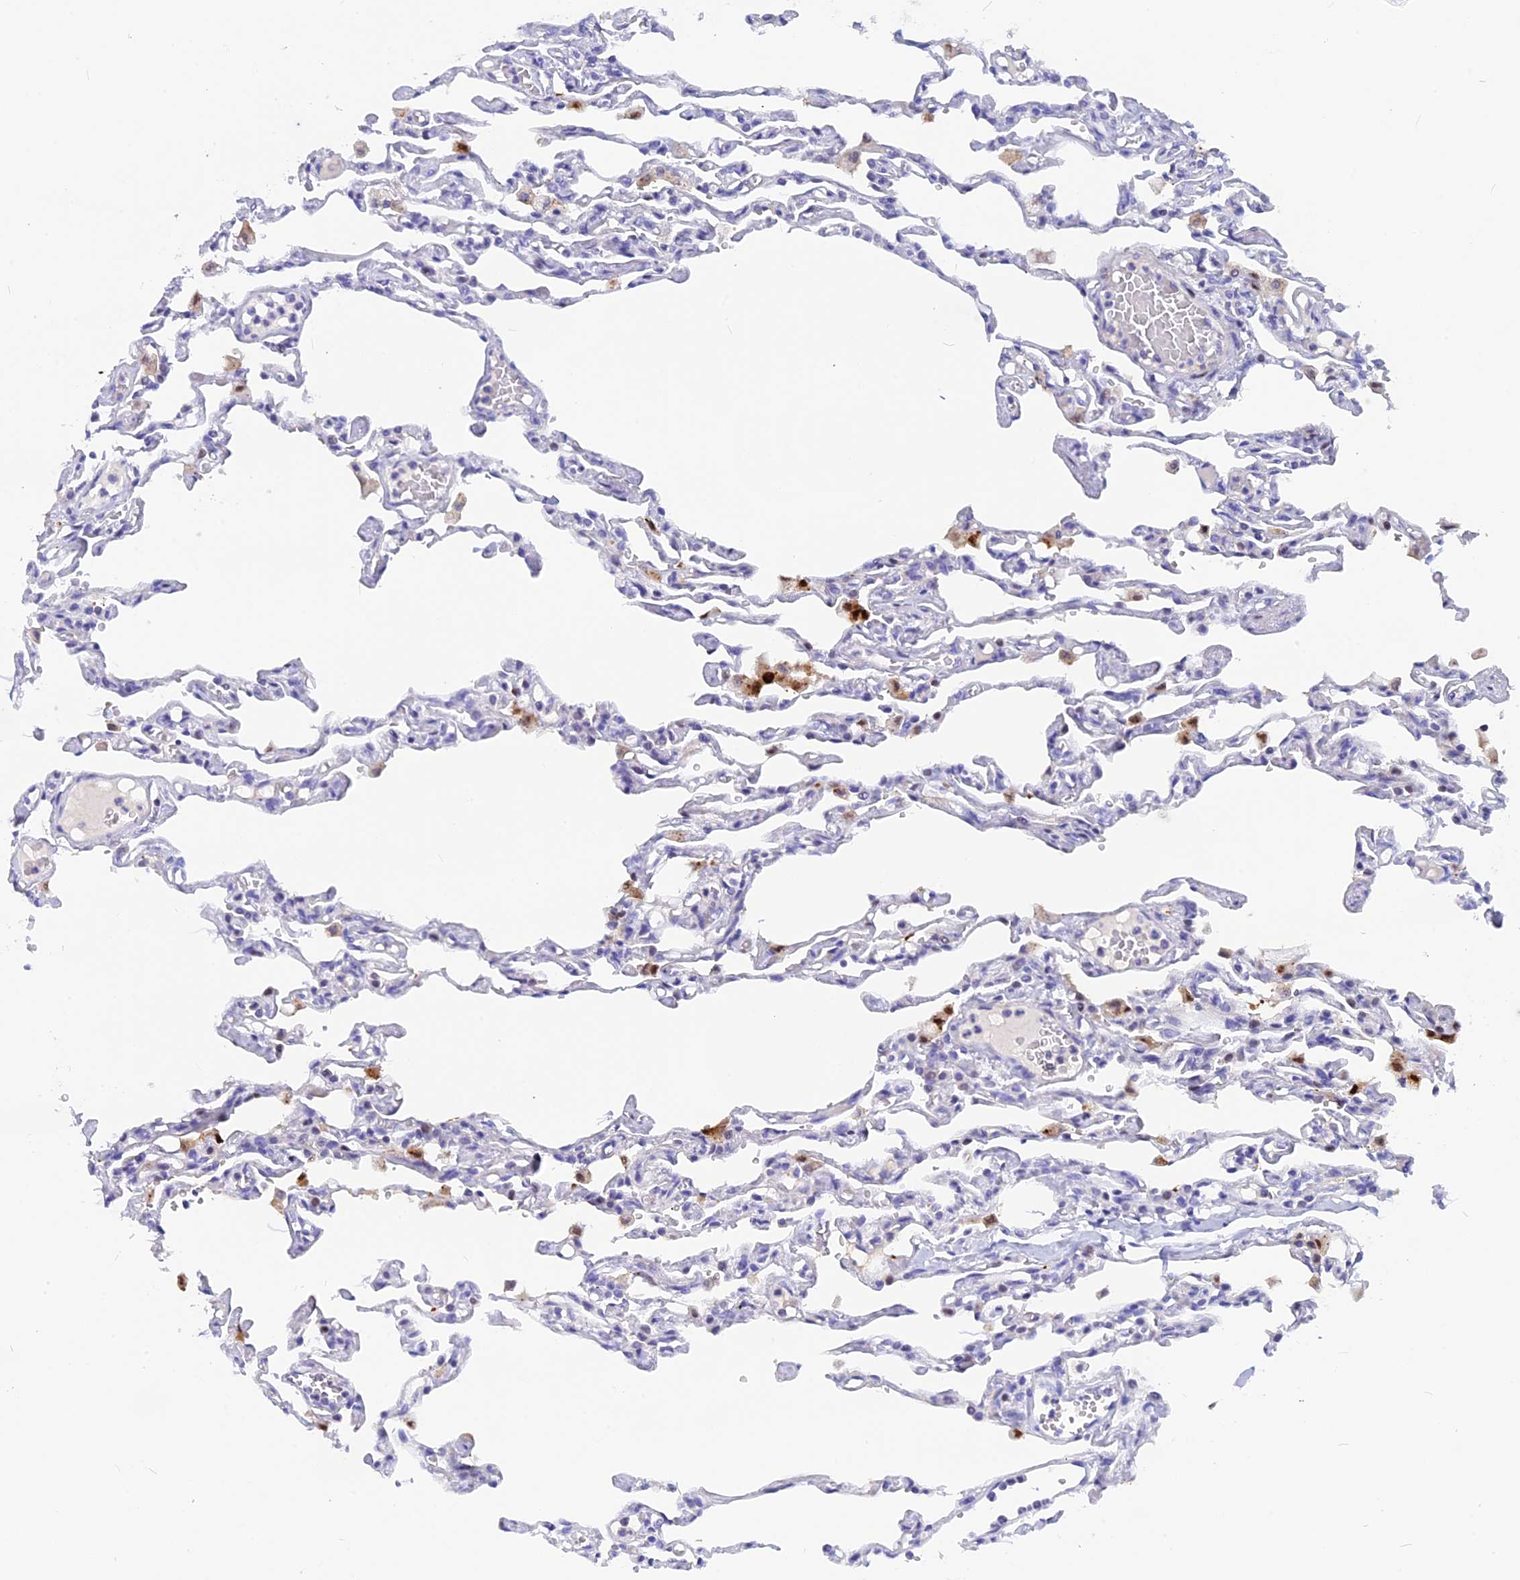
{"staining": {"intensity": "negative", "quantity": "none", "location": "none"}, "tissue": "lung", "cell_type": "Alveolar cells", "image_type": "normal", "snomed": [{"axis": "morphology", "description": "Normal tissue, NOS"}, {"axis": "topography", "description": "Lung"}], "caption": "This is an IHC photomicrograph of benign lung. There is no positivity in alveolar cells.", "gene": "NKPD1", "patient": {"sex": "male", "age": 21}}